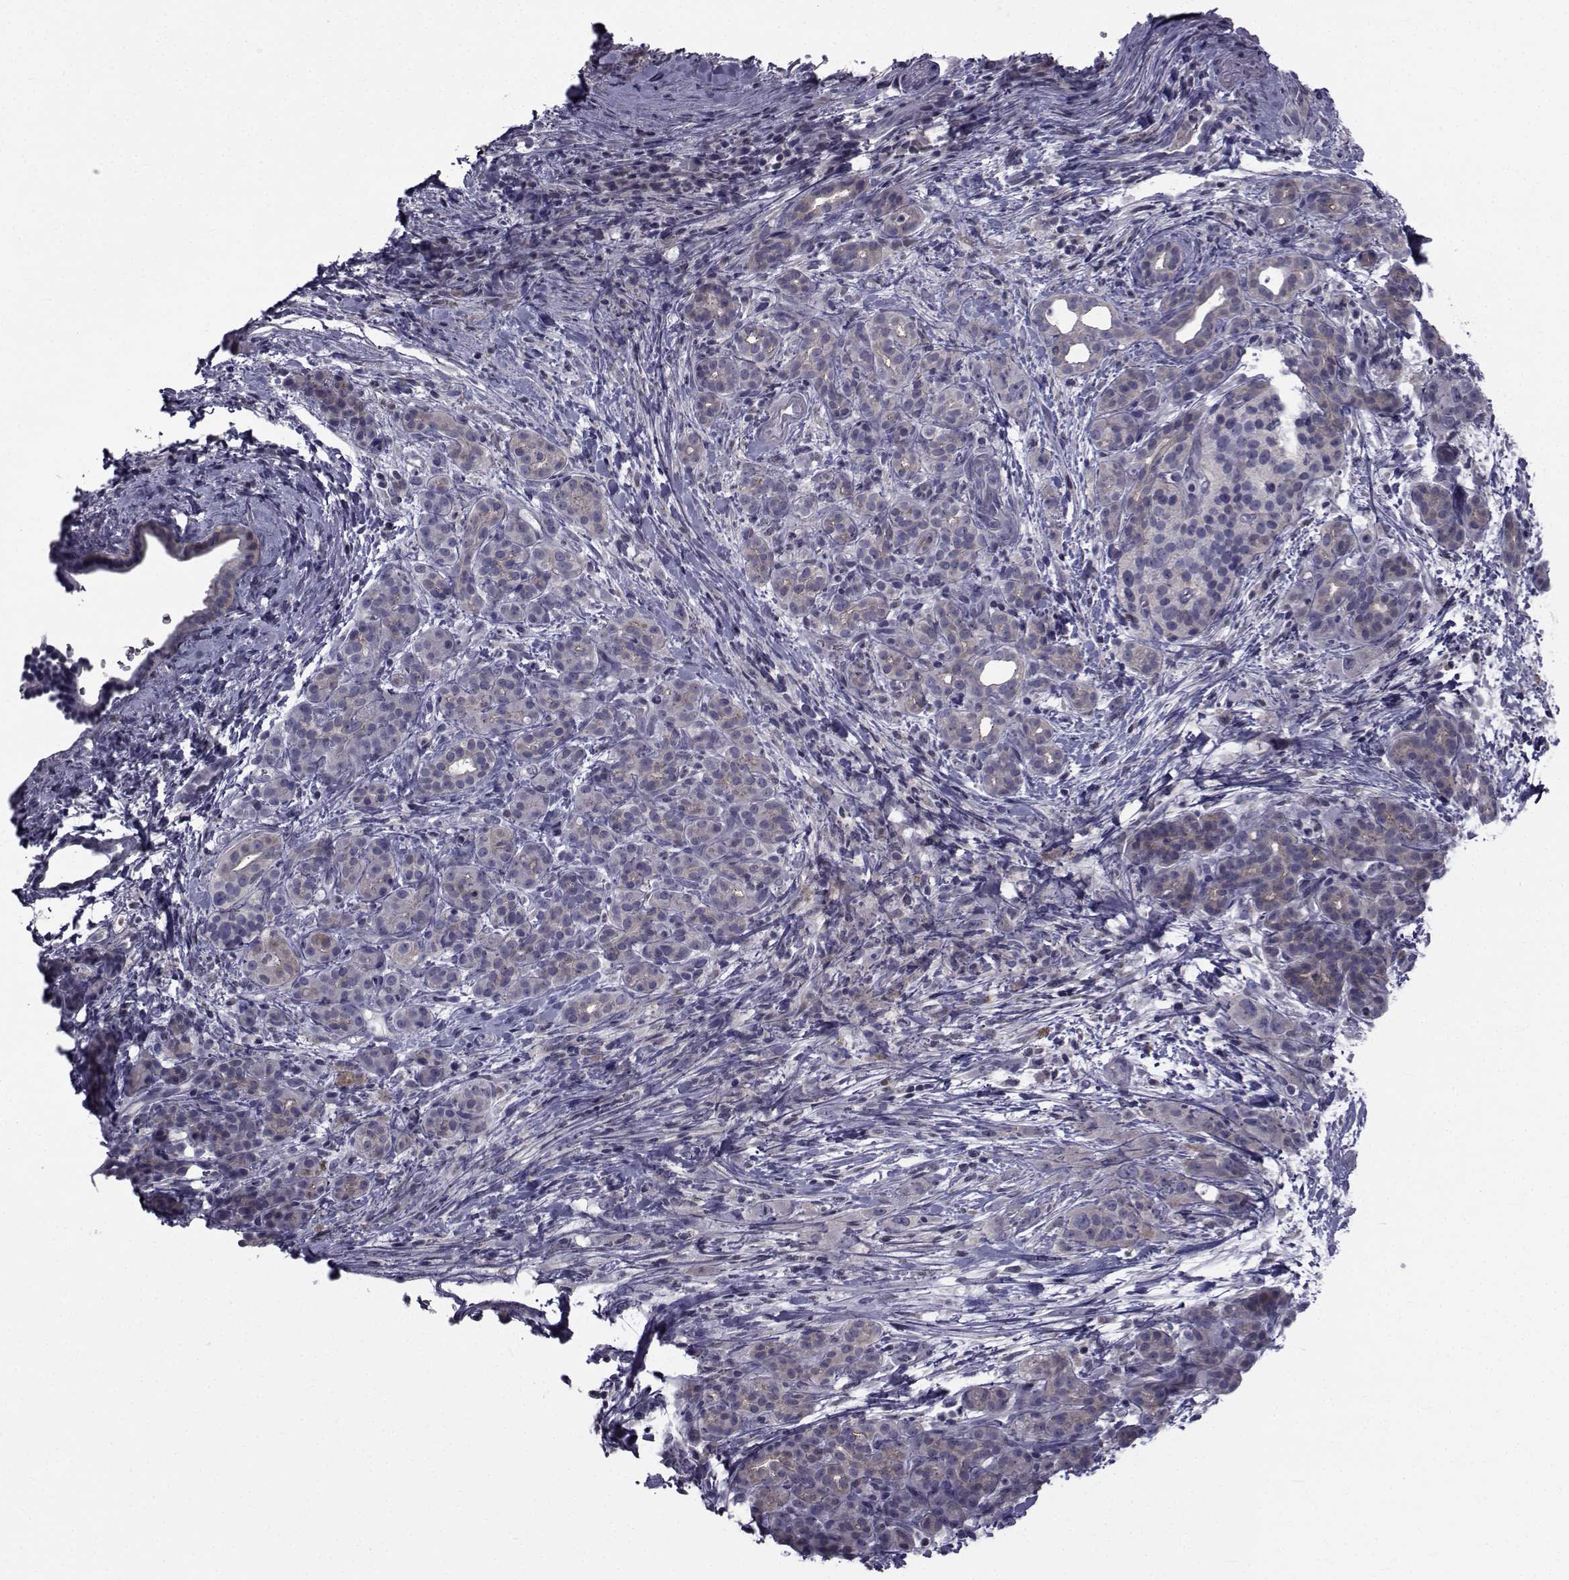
{"staining": {"intensity": "weak", "quantity": "25%-75%", "location": "cytoplasmic/membranous"}, "tissue": "pancreatic cancer", "cell_type": "Tumor cells", "image_type": "cancer", "snomed": [{"axis": "morphology", "description": "Adenocarcinoma, NOS"}, {"axis": "topography", "description": "Pancreas"}], "caption": "Protein staining displays weak cytoplasmic/membranous positivity in approximately 25%-75% of tumor cells in pancreatic cancer.", "gene": "SLC30A10", "patient": {"sex": "male", "age": 44}}